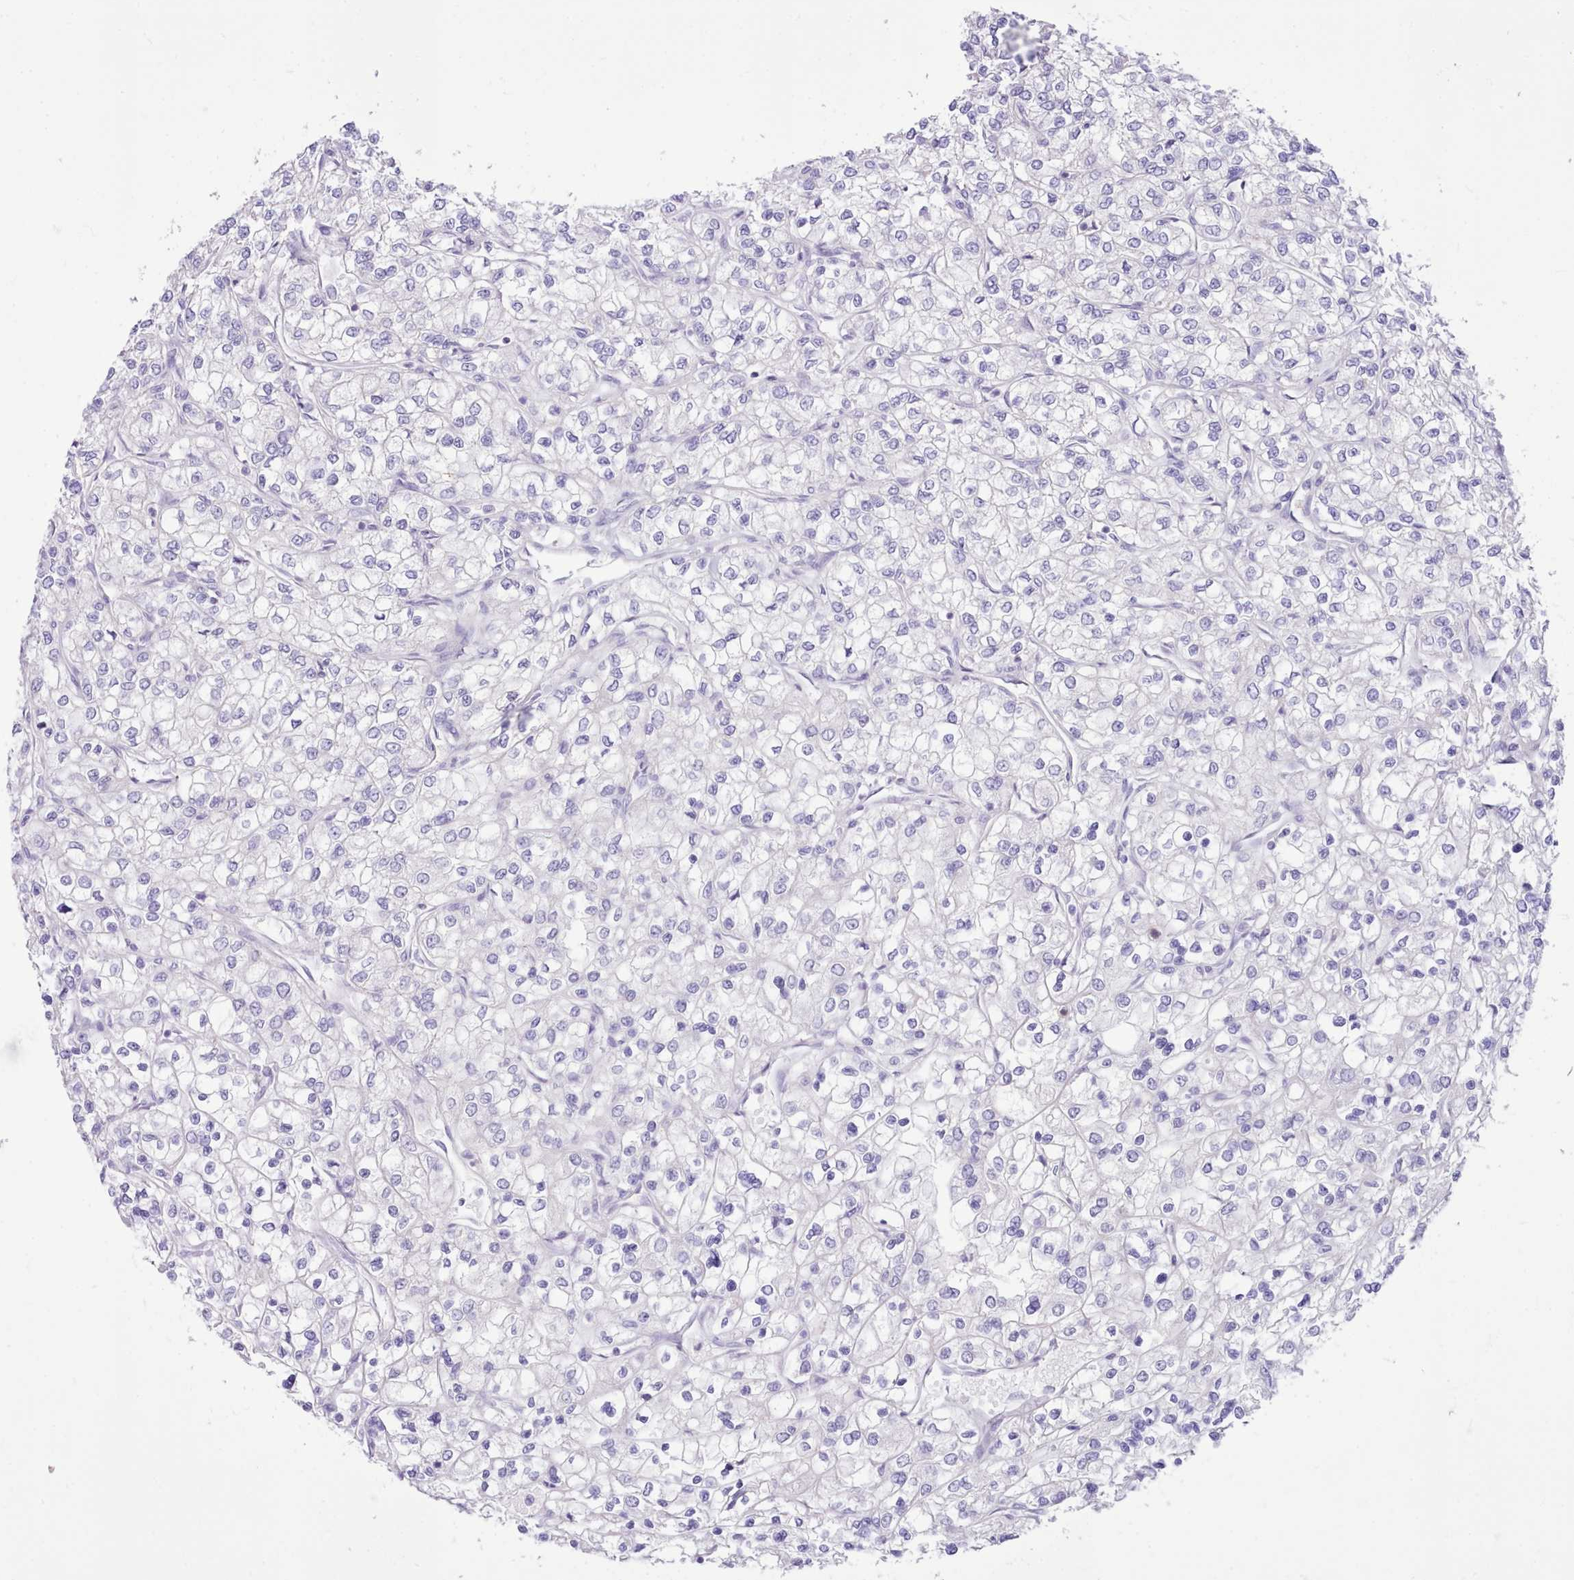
{"staining": {"intensity": "negative", "quantity": "none", "location": "none"}, "tissue": "renal cancer", "cell_type": "Tumor cells", "image_type": "cancer", "snomed": [{"axis": "morphology", "description": "Adenocarcinoma, NOS"}, {"axis": "topography", "description": "Kidney"}], "caption": "This is an IHC histopathology image of human adenocarcinoma (renal). There is no expression in tumor cells.", "gene": "MDFI", "patient": {"sex": "male", "age": 80}}